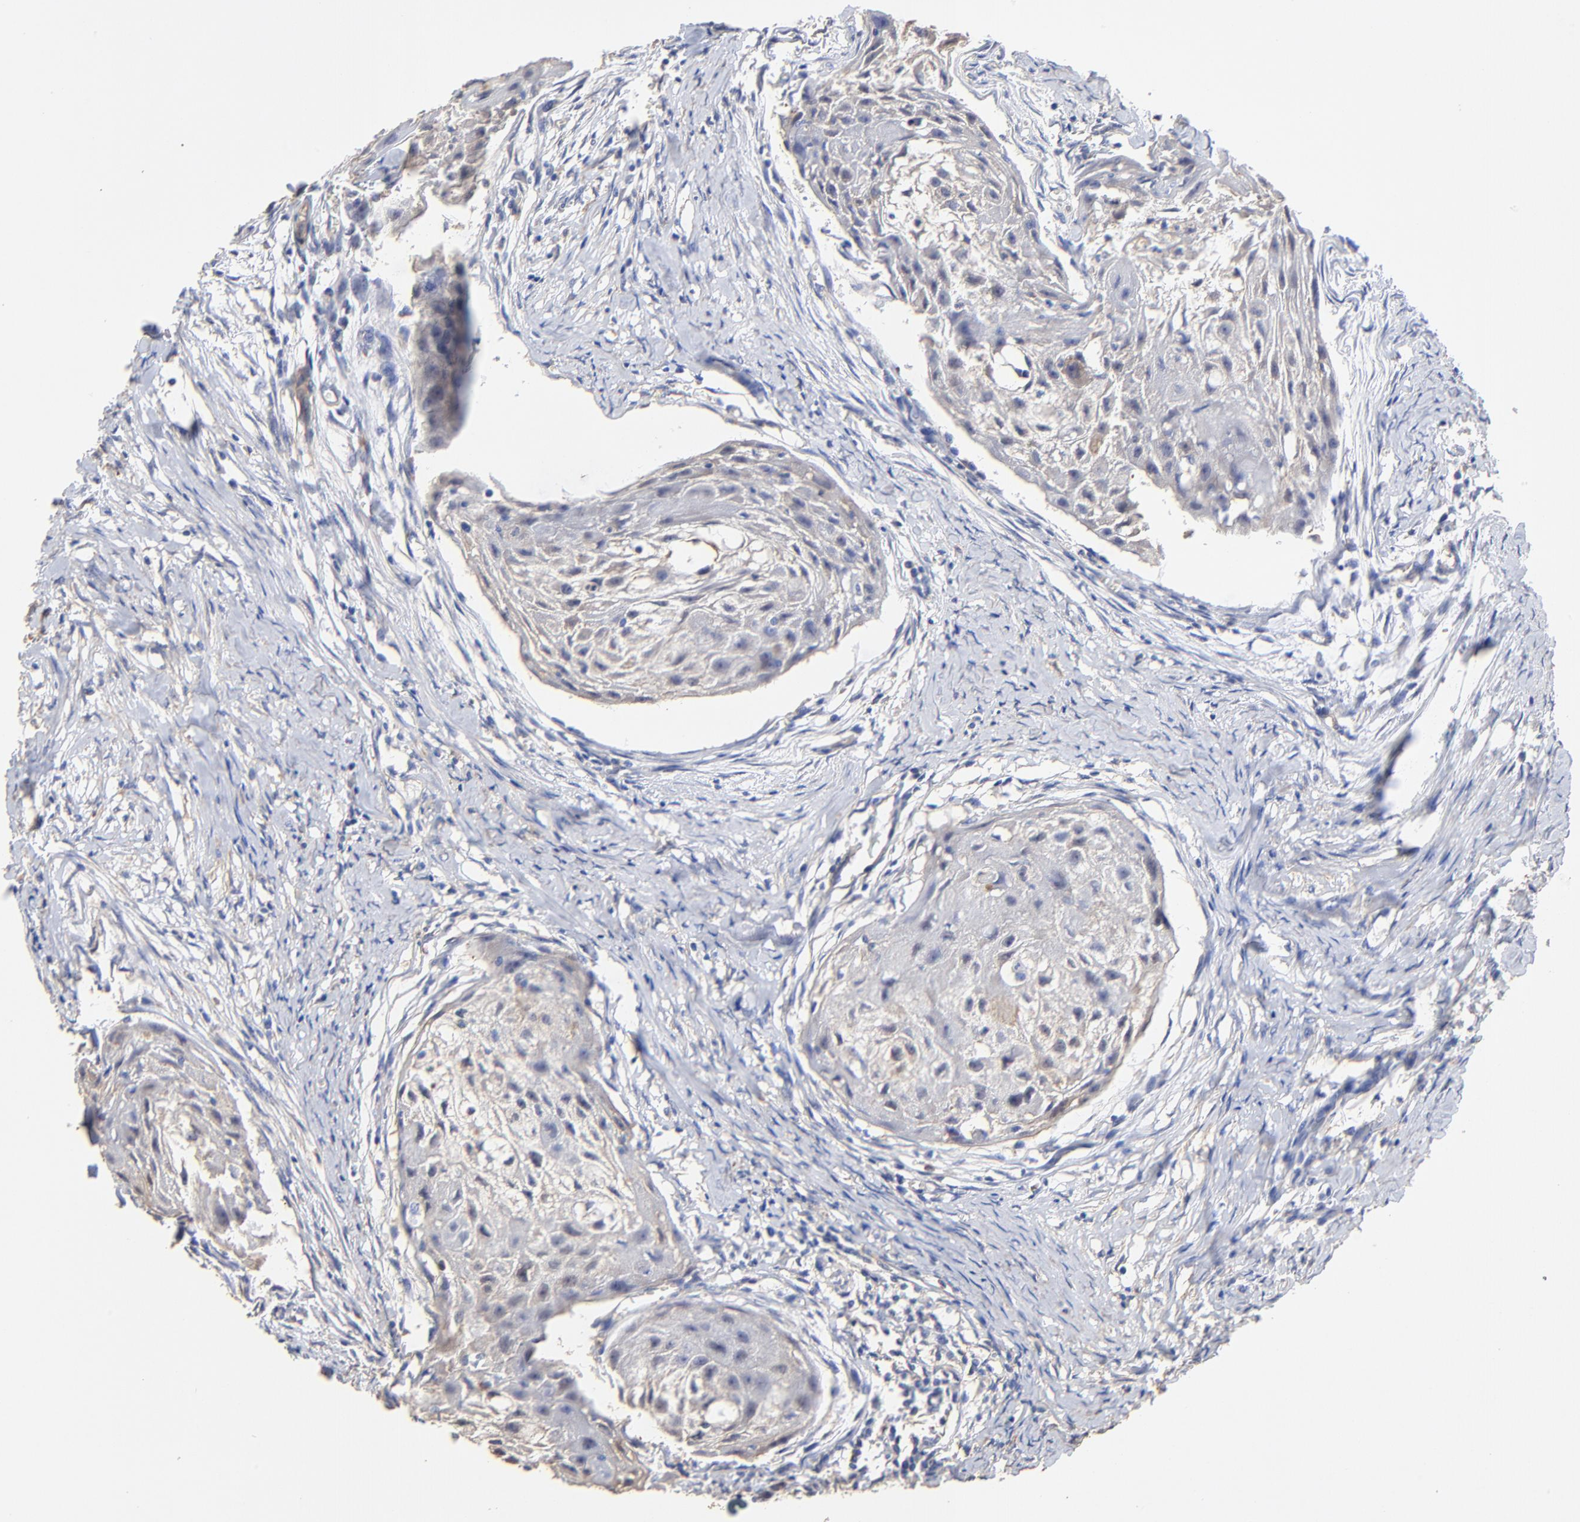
{"staining": {"intensity": "negative", "quantity": "none", "location": "none"}, "tissue": "head and neck cancer", "cell_type": "Tumor cells", "image_type": "cancer", "snomed": [{"axis": "morphology", "description": "Squamous cell carcinoma, NOS"}, {"axis": "topography", "description": "Head-Neck"}], "caption": "DAB immunohistochemical staining of human squamous cell carcinoma (head and neck) shows no significant positivity in tumor cells. (Stains: DAB (3,3'-diaminobenzidine) immunohistochemistry with hematoxylin counter stain, Microscopy: brightfield microscopy at high magnification).", "gene": "TAGLN2", "patient": {"sex": "male", "age": 64}}